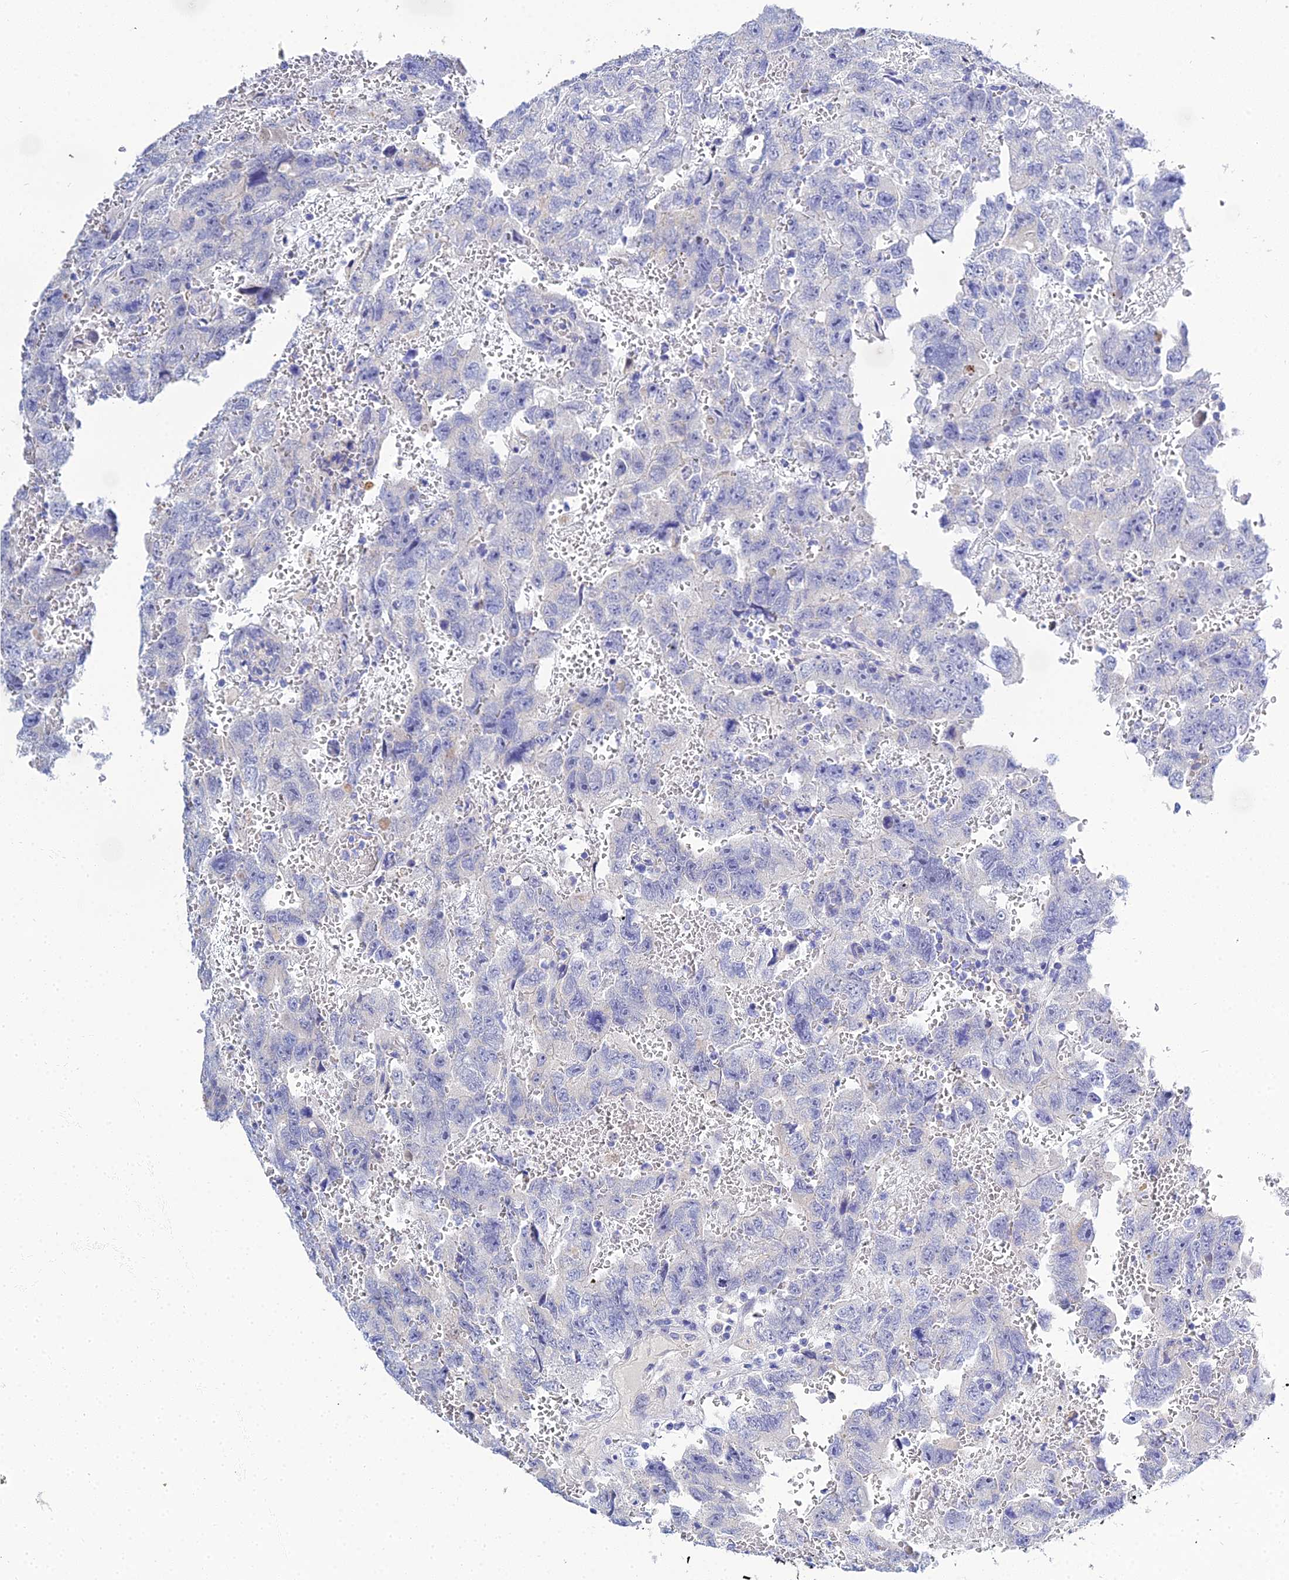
{"staining": {"intensity": "negative", "quantity": "none", "location": "none"}, "tissue": "testis cancer", "cell_type": "Tumor cells", "image_type": "cancer", "snomed": [{"axis": "morphology", "description": "Carcinoma, Embryonal, NOS"}, {"axis": "topography", "description": "Testis"}], "caption": "Immunohistochemical staining of human embryonal carcinoma (testis) displays no significant positivity in tumor cells.", "gene": "ZXDA", "patient": {"sex": "male", "age": 45}}